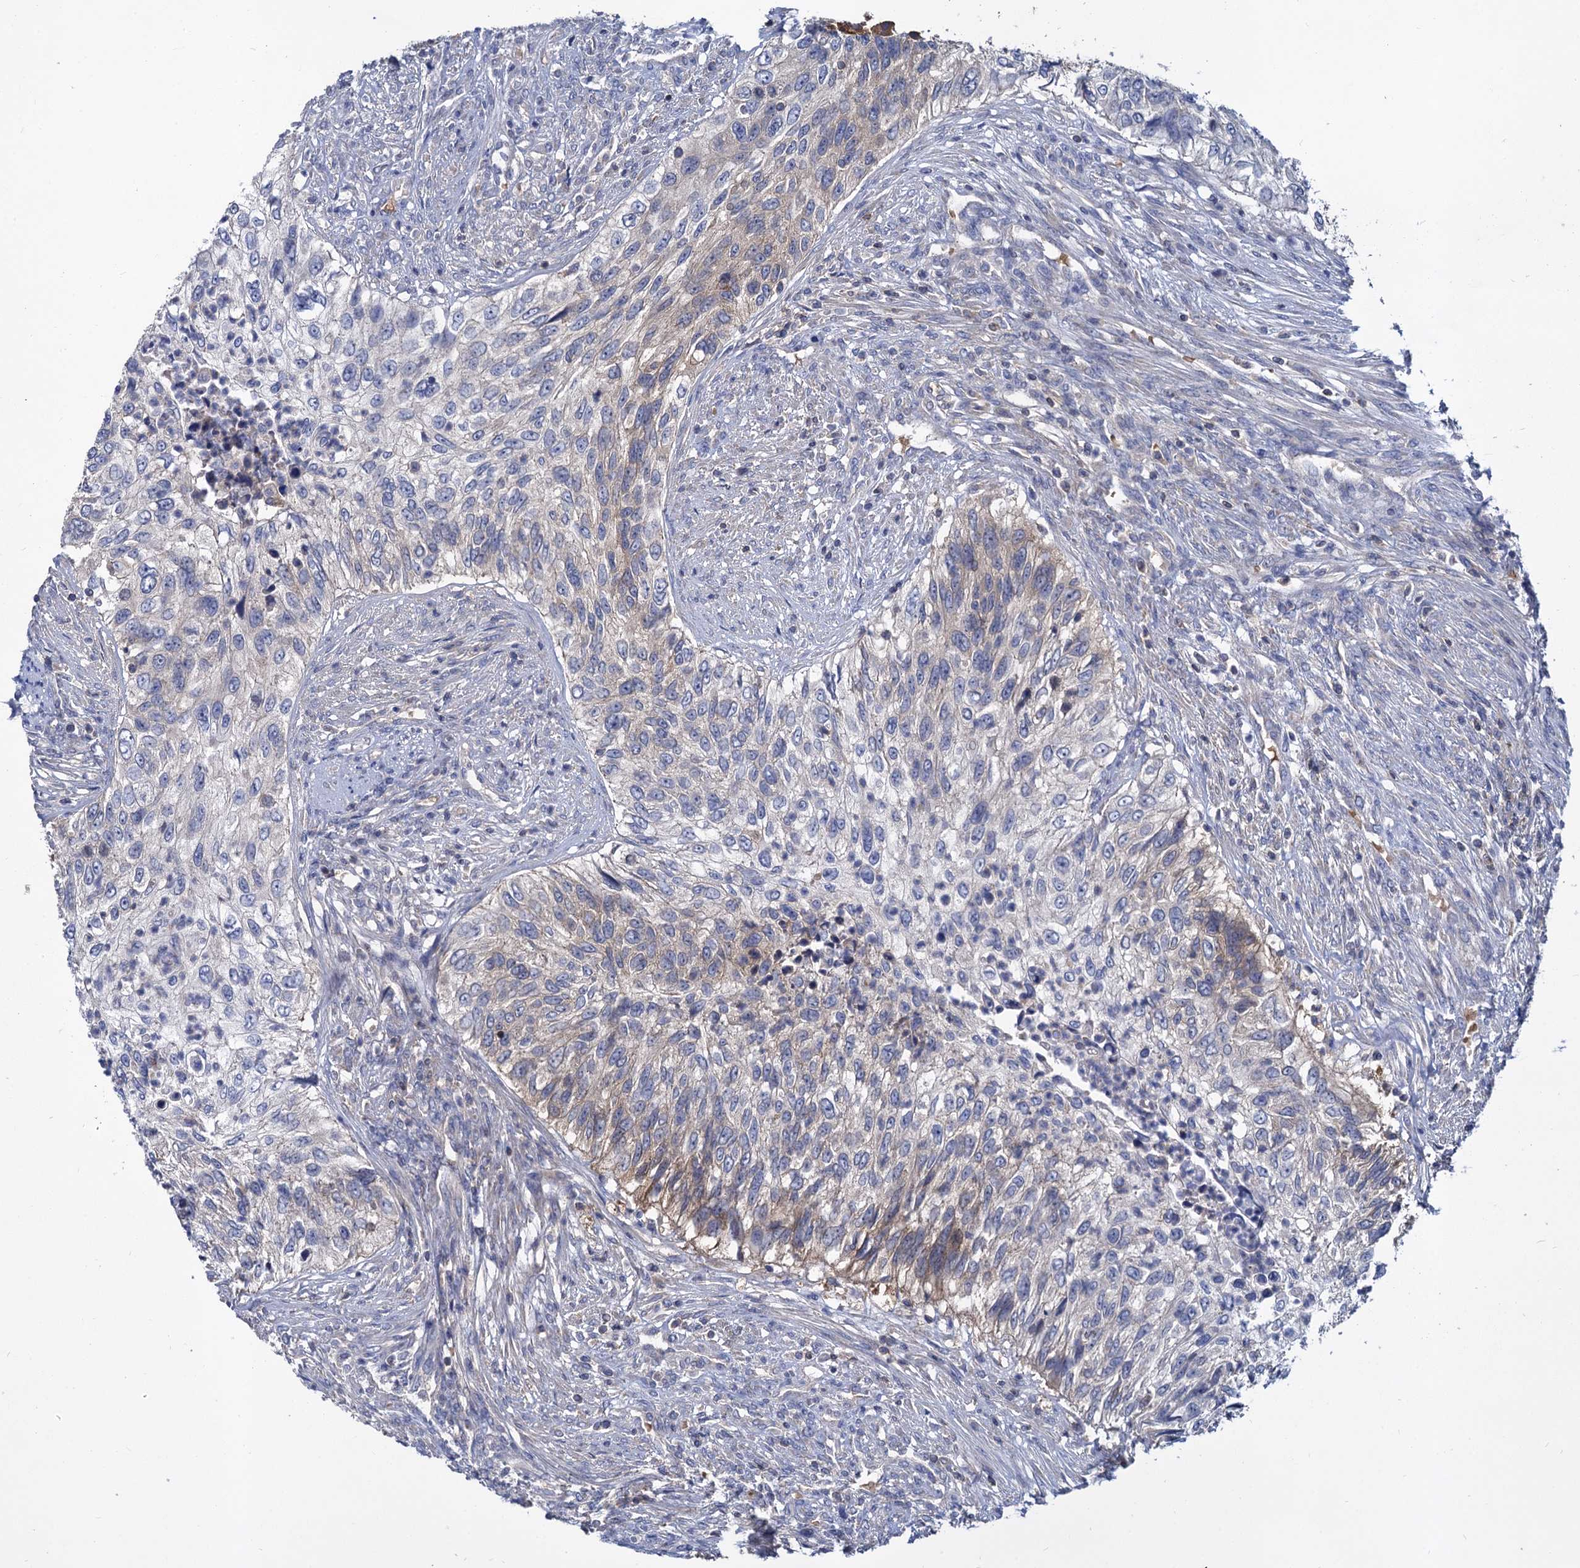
{"staining": {"intensity": "negative", "quantity": "none", "location": "none"}, "tissue": "urothelial cancer", "cell_type": "Tumor cells", "image_type": "cancer", "snomed": [{"axis": "morphology", "description": "Urothelial carcinoma, High grade"}, {"axis": "topography", "description": "Urinary bladder"}], "caption": "Immunohistochemistry (IHC) of human urothelial cancer displays no positivity in tumor cells.", "gene": "GCLC", "patient": {"sex": "female", "age": 60}}